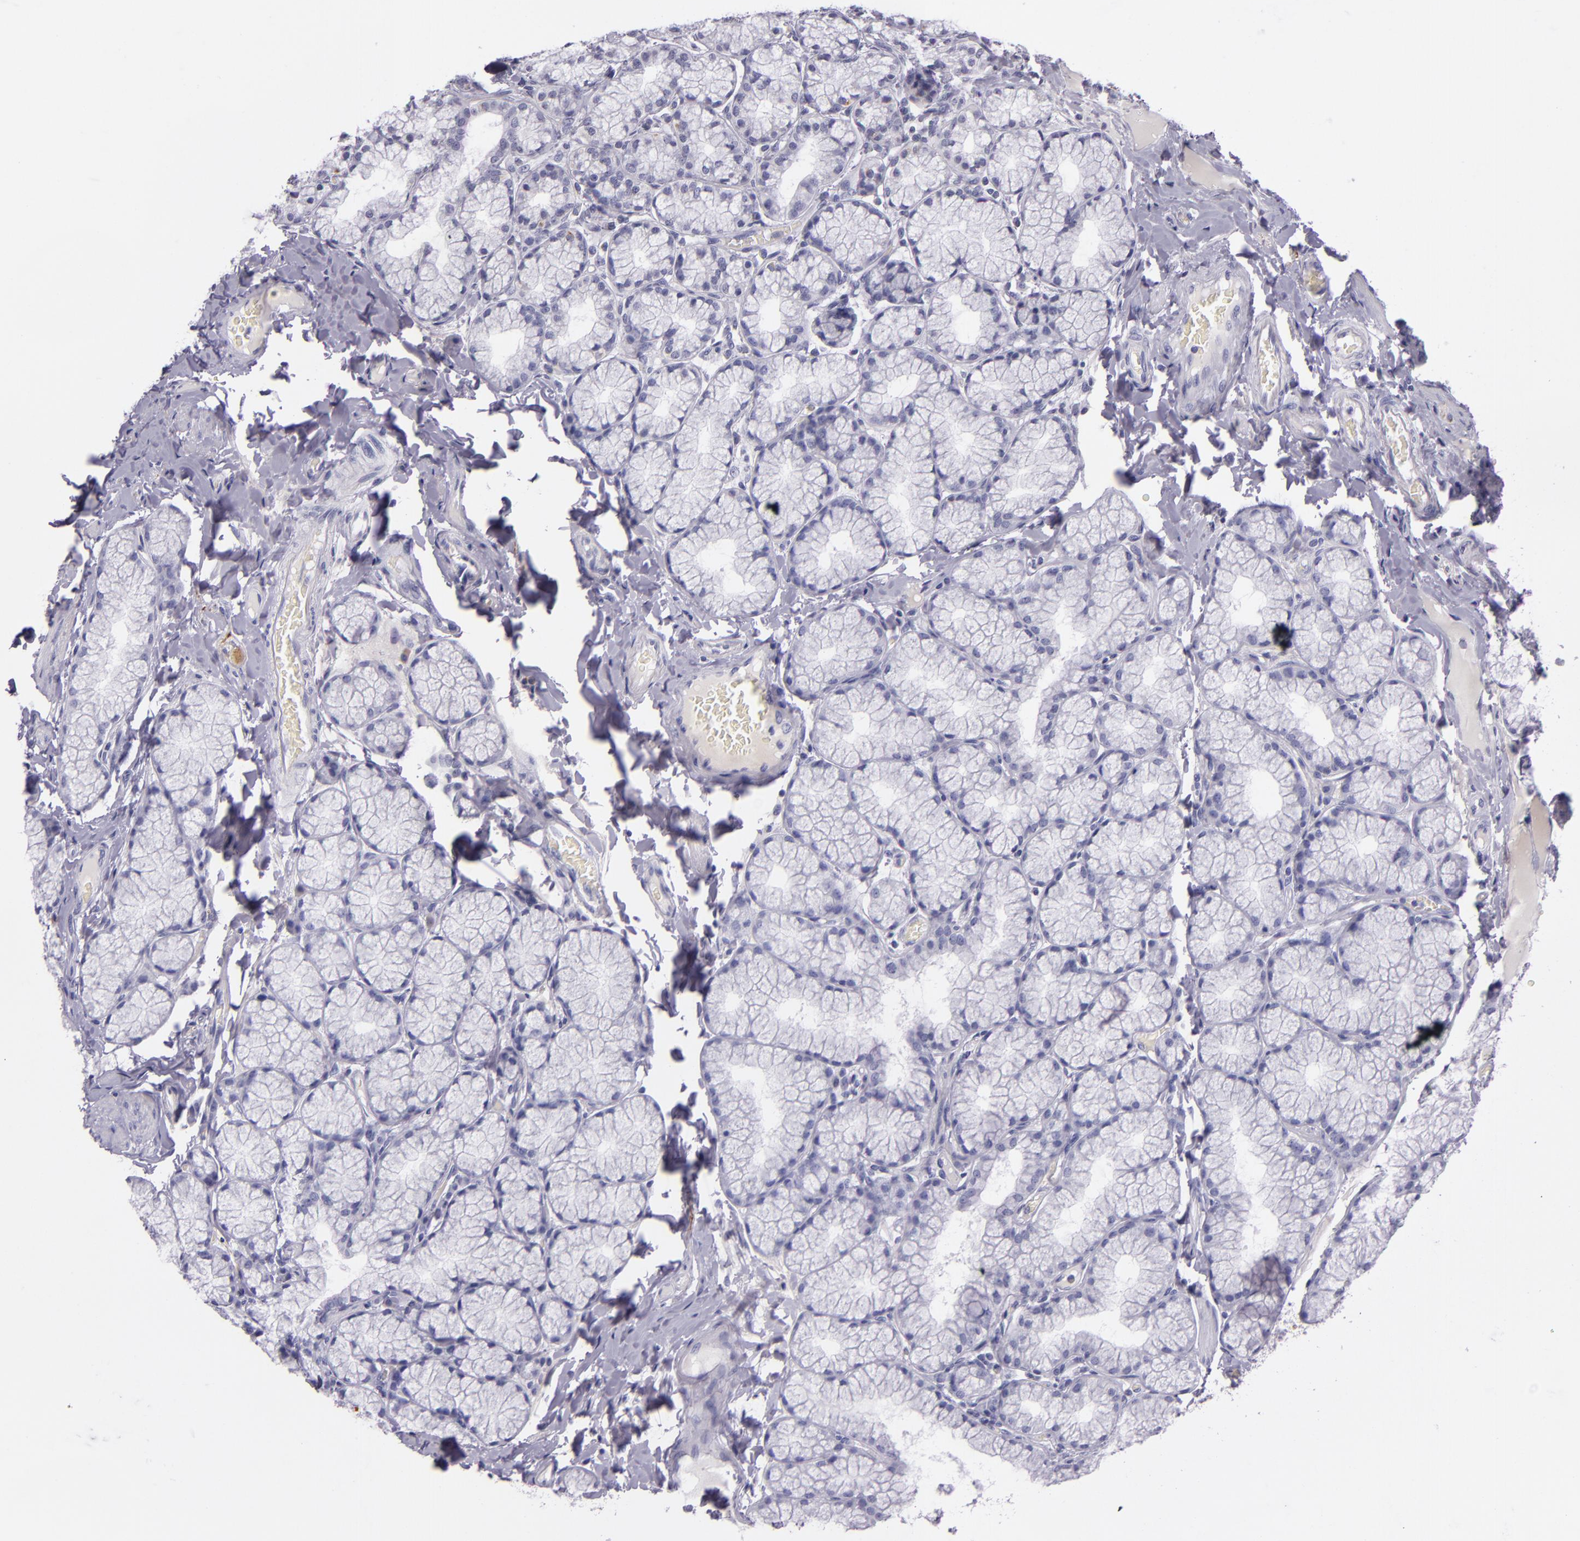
{"staining": {"intensity": "negative", "quantity": "none", "location": "none"}, "tissue": "duodenum", "cell_type": "Glandular cells", "image_type": "normal", "snomed": [{"axis": "morphology", "description": "Normal tissue, NOS"}, {"axis": "topography", "description": "Duodenum"}], "caption": "Immunohistochemistry (IHC) photomicrograph of normal duodenum: duodenum stained with DAB (3,3'-diaminobenzidine) demonstrates no significant protein staining in glandular cells.", "gene": "INA", "patient": {"sex": "male", "age": 50}}